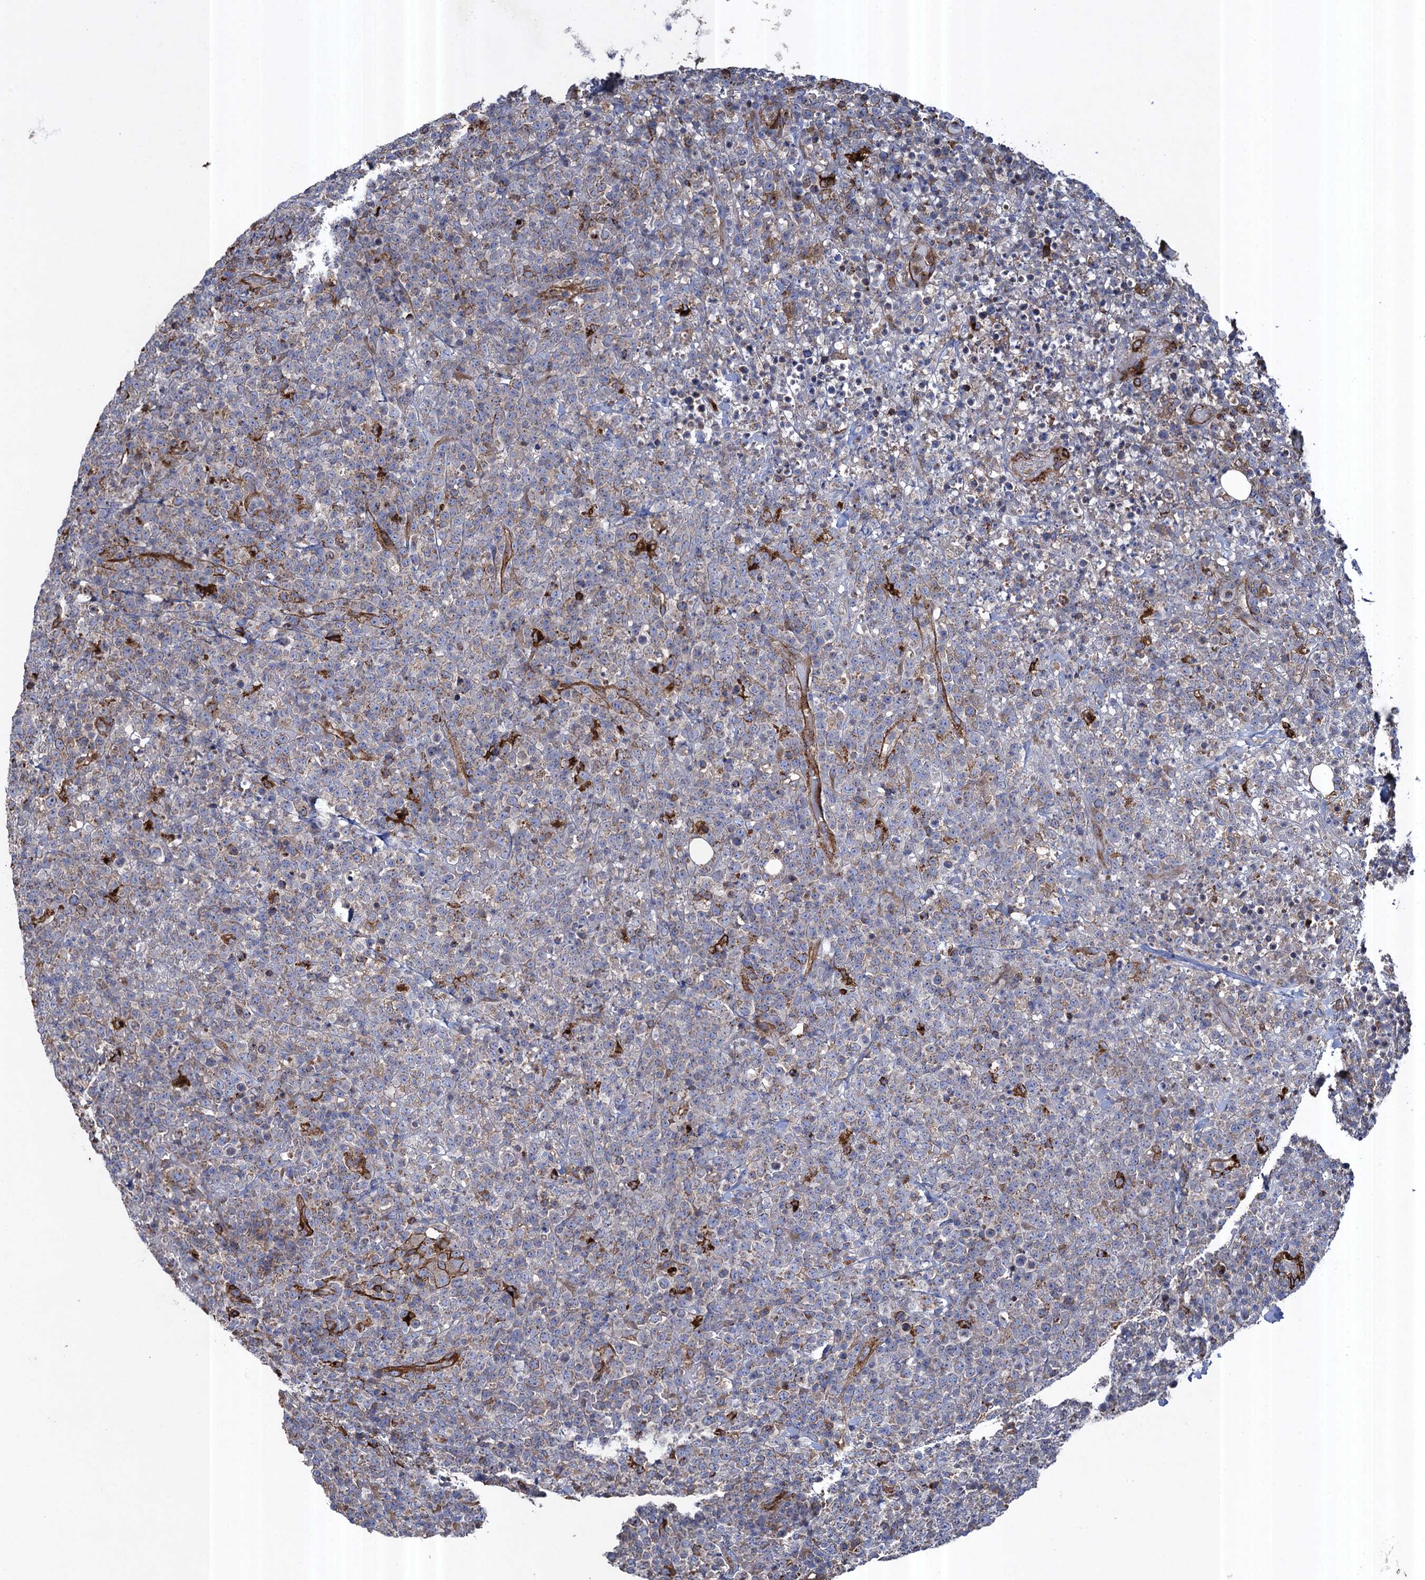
{"staining": {"intensity": "weak", "quantity": "<25%", "location": "cytoplasmic/membranous"}, "tissue": "lymphoma", "cell_type": "Tumor cells", "image_type": "cancer", "snomed": [{"axis": "morphology", "description": "Malignant lymphoma, non-Hodgkin's type, High grade"}, {"axis": "topography", "description": "Colon"}], "caption": "This is a micrograph of immunohistochemistry staining of malignant lymphoma, non-Hodgkin's type (high-grade), which shows no staining in tumor cells.", "gene": "TXNDC11", "patient": {"sex": "female", "age": 53}}